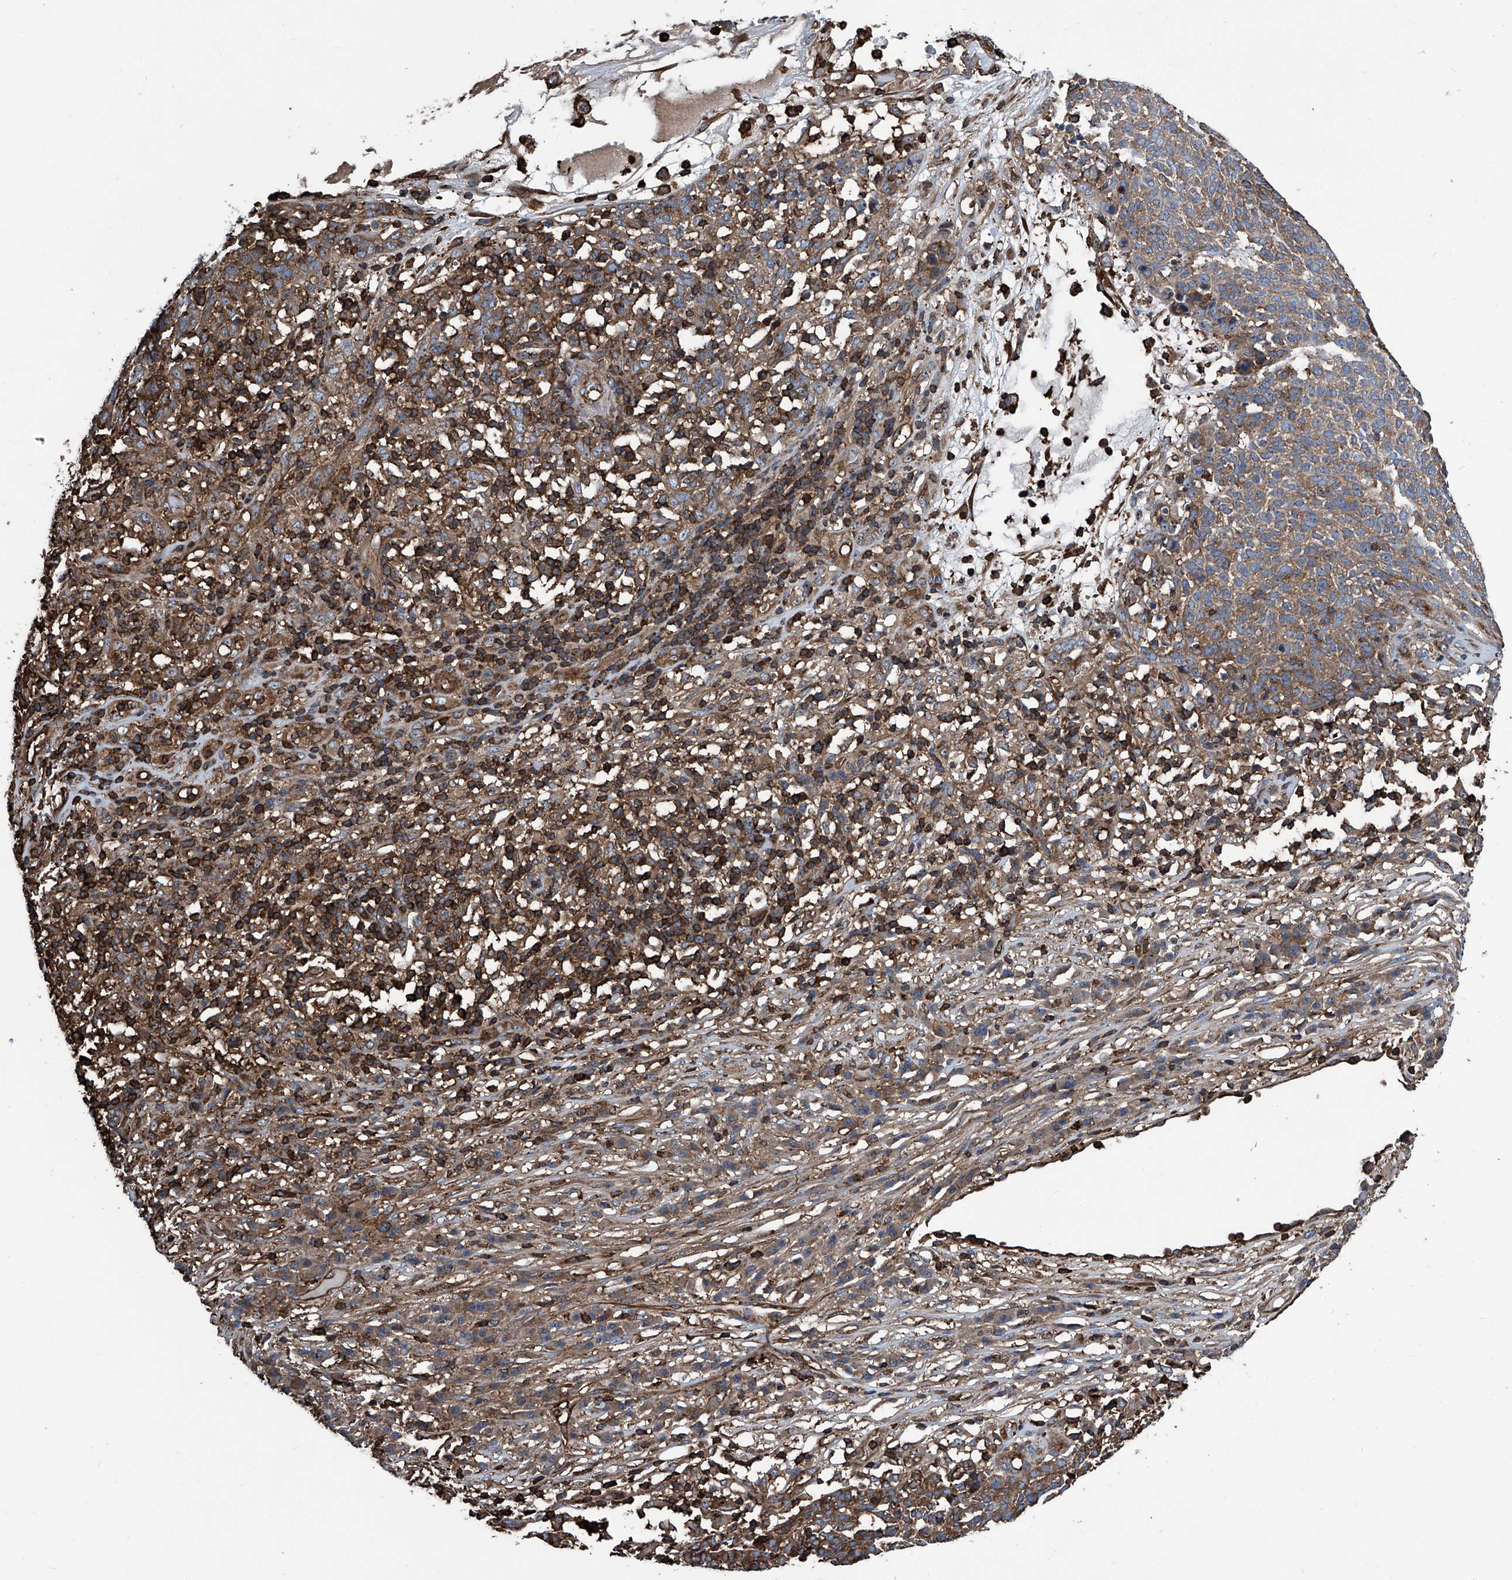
{"staining": {"intensity": "moderate", "quantity": ">75%", "location": "cytoplasmic/membranous"}, "tissue": "skin cancer", "cell_type": "Tumor cells", "image_type": "cancer", "snomed": [{"axis": "morphology", "description": "Squamous cell carcinoma, NOS"}, {"axis": "topography", "description": "Skin"}], "caption": "Immunohistochemical staining of skin cancer (squamous cell carcinoma) displays moderate cytoplasmic/membranous protein staining in about >75% of tumor cells.", "gene": "ZNF484", "patient": {"sex": "female", "age": 90}}